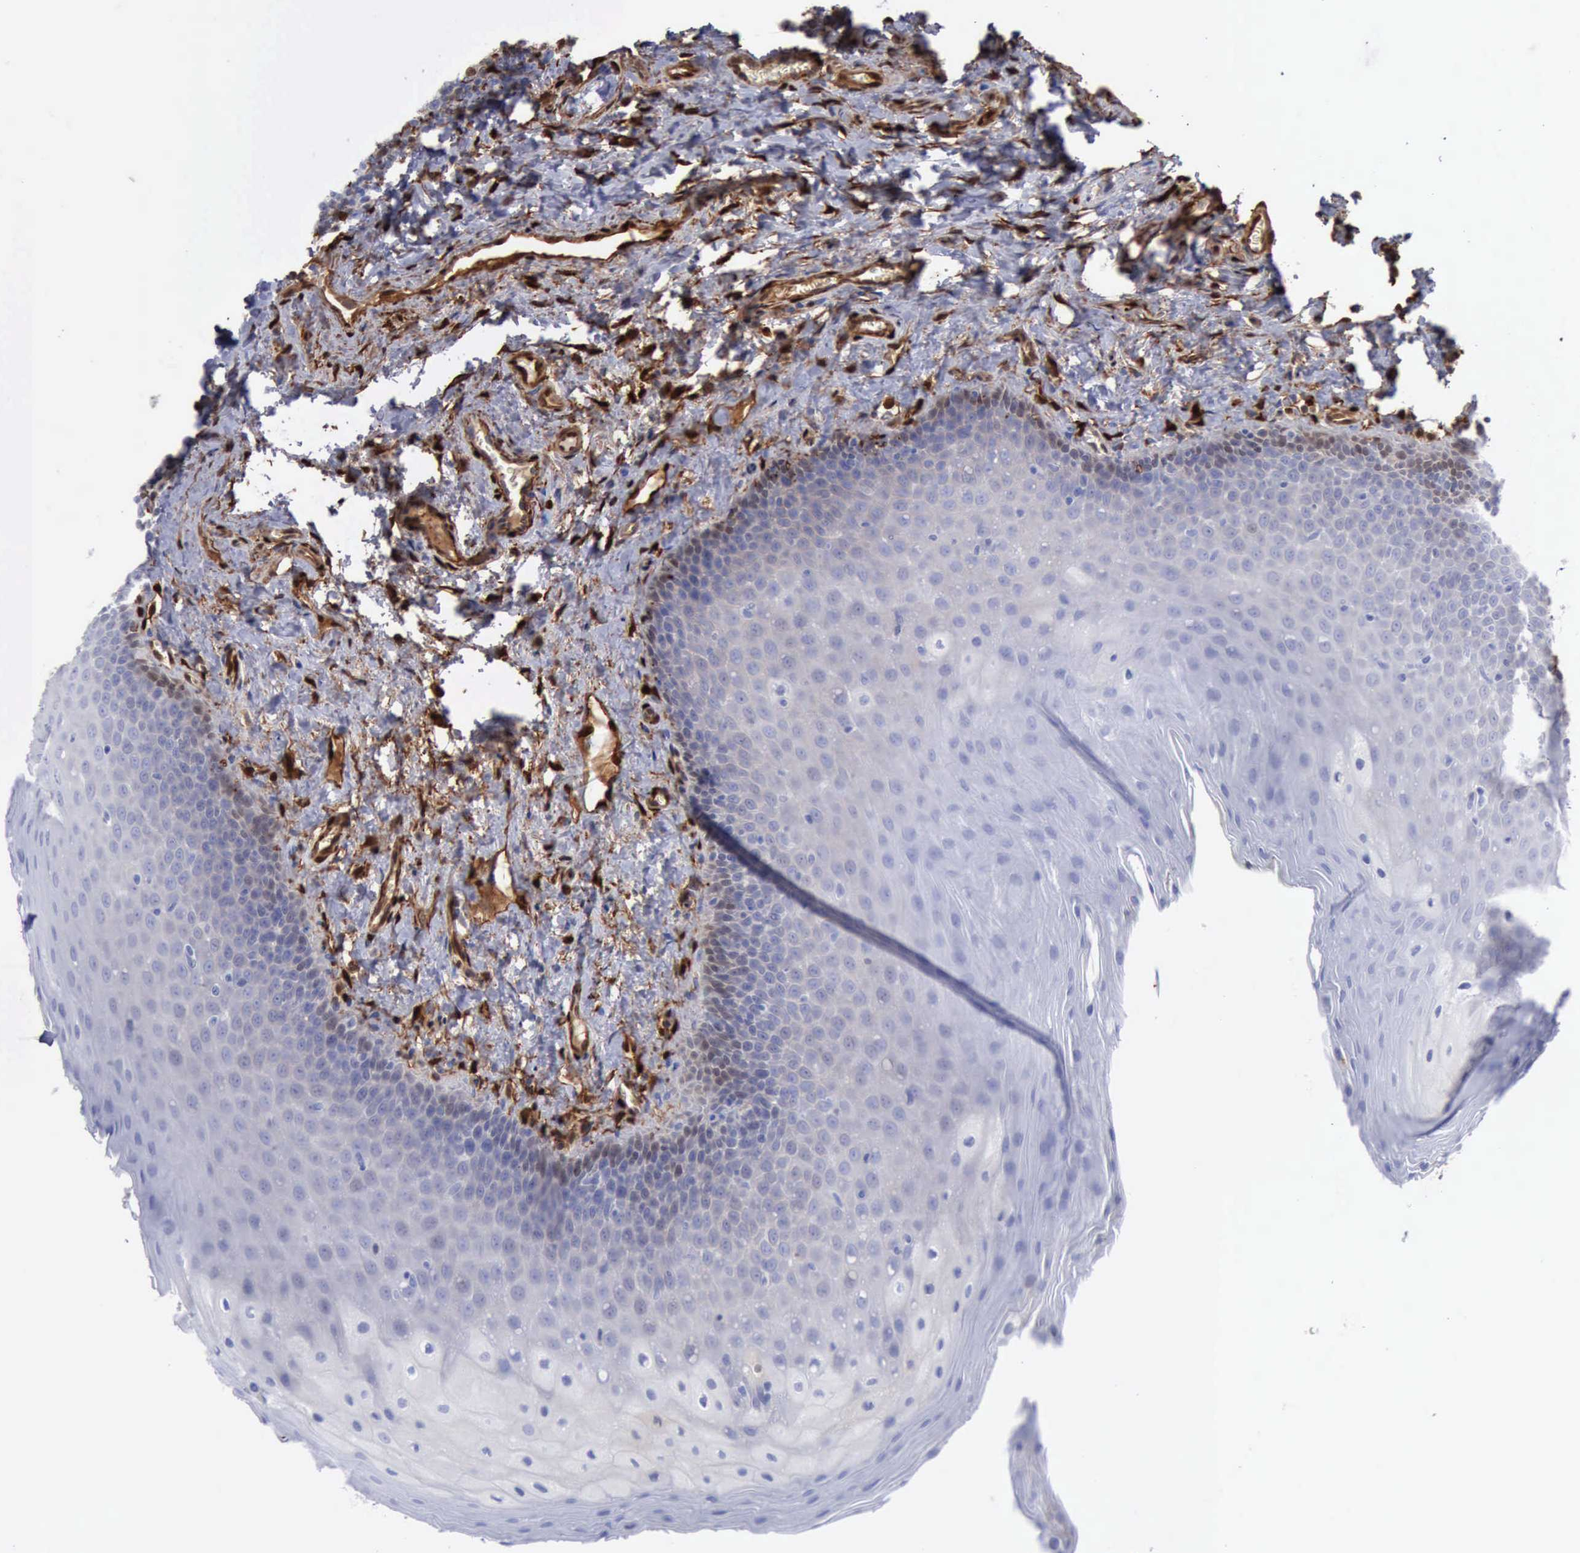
{"staining": {"intensity": "negative", "quantity": "none", "location": "none"}, "tissue": "oral mucosa", "cell_type": "Squamous epithelial cells", "image_type": "normal", "snomed": [{"axis": "morphology", "description": "Normal tissue, NOS"}, {"axis": "topography", "description": "Oral tissue"}], "caption": "IHC micrograph of benign oral mucosa: oral mucosa stained with DAB shows no significant protein positivity in squamous epithelial cells.", "gene": "FHL1", "patient": {"sex": "male", "age": 20}}